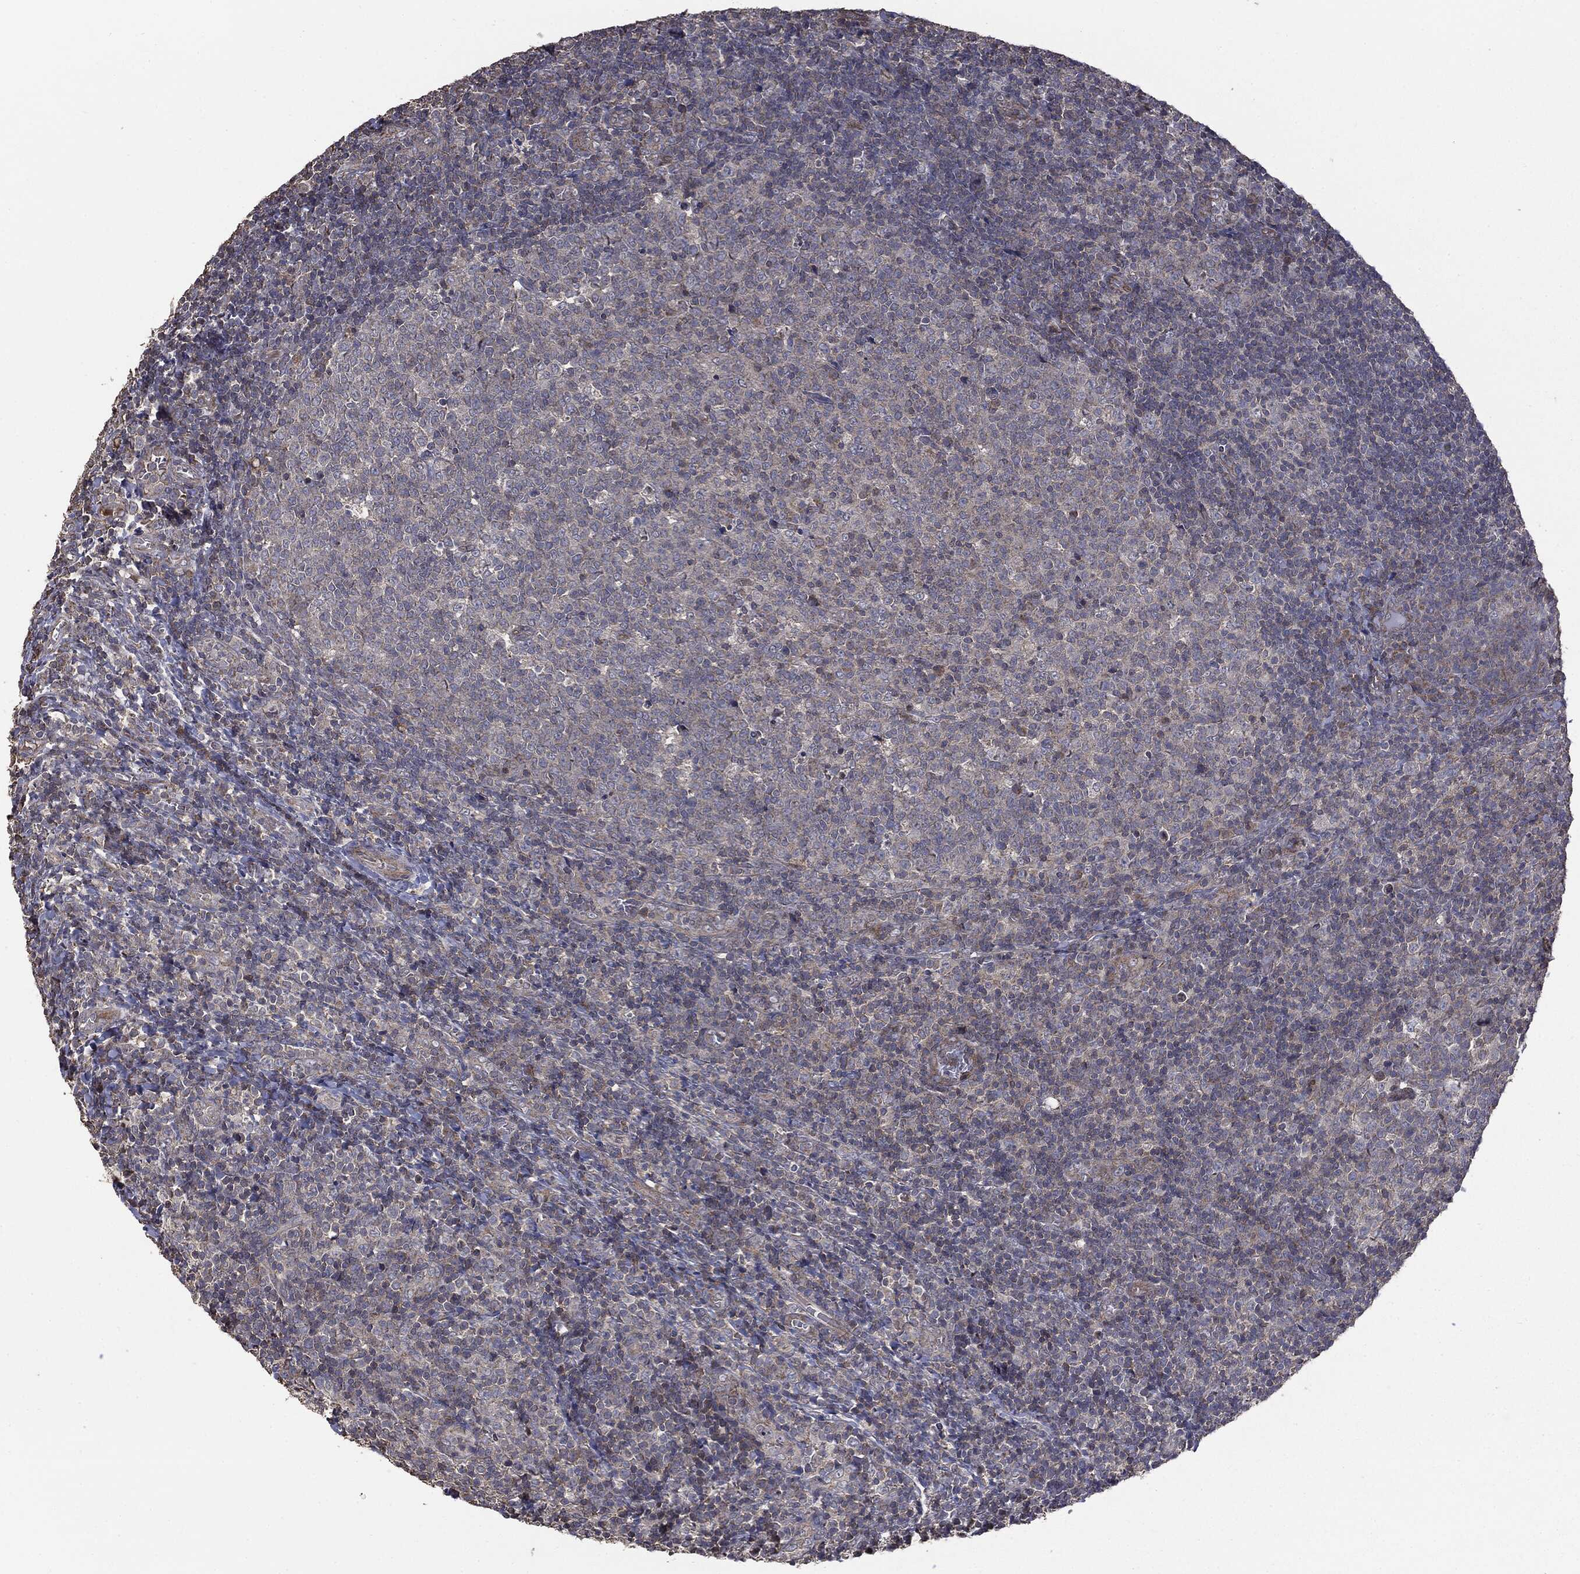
{"staining": {"intensity": "weak", "quantity": "<25%", "location": "cytoplasmic/membranous"}, "tissue": "tonsil", "cell_type": "Germinal center cells", "image_type": "normal", "snomed": [{"axis": "morphology", "description": "Normal tissue, NOS"}, {"axis": "topography", "description": "Tonsil"}], "caption": "This histopathology image is of benign tonsil stained with immunohistochemistry (IHC) to label a protein in brown with the nuclei are counter-stained blue. There is no positivity in germinal center cells. (DAB (3,3'-diaminobenzidine) IHC with hematoxylin counter stain).", "gene": "MTOR", "patient": {"sex": "female", "age": 5}}